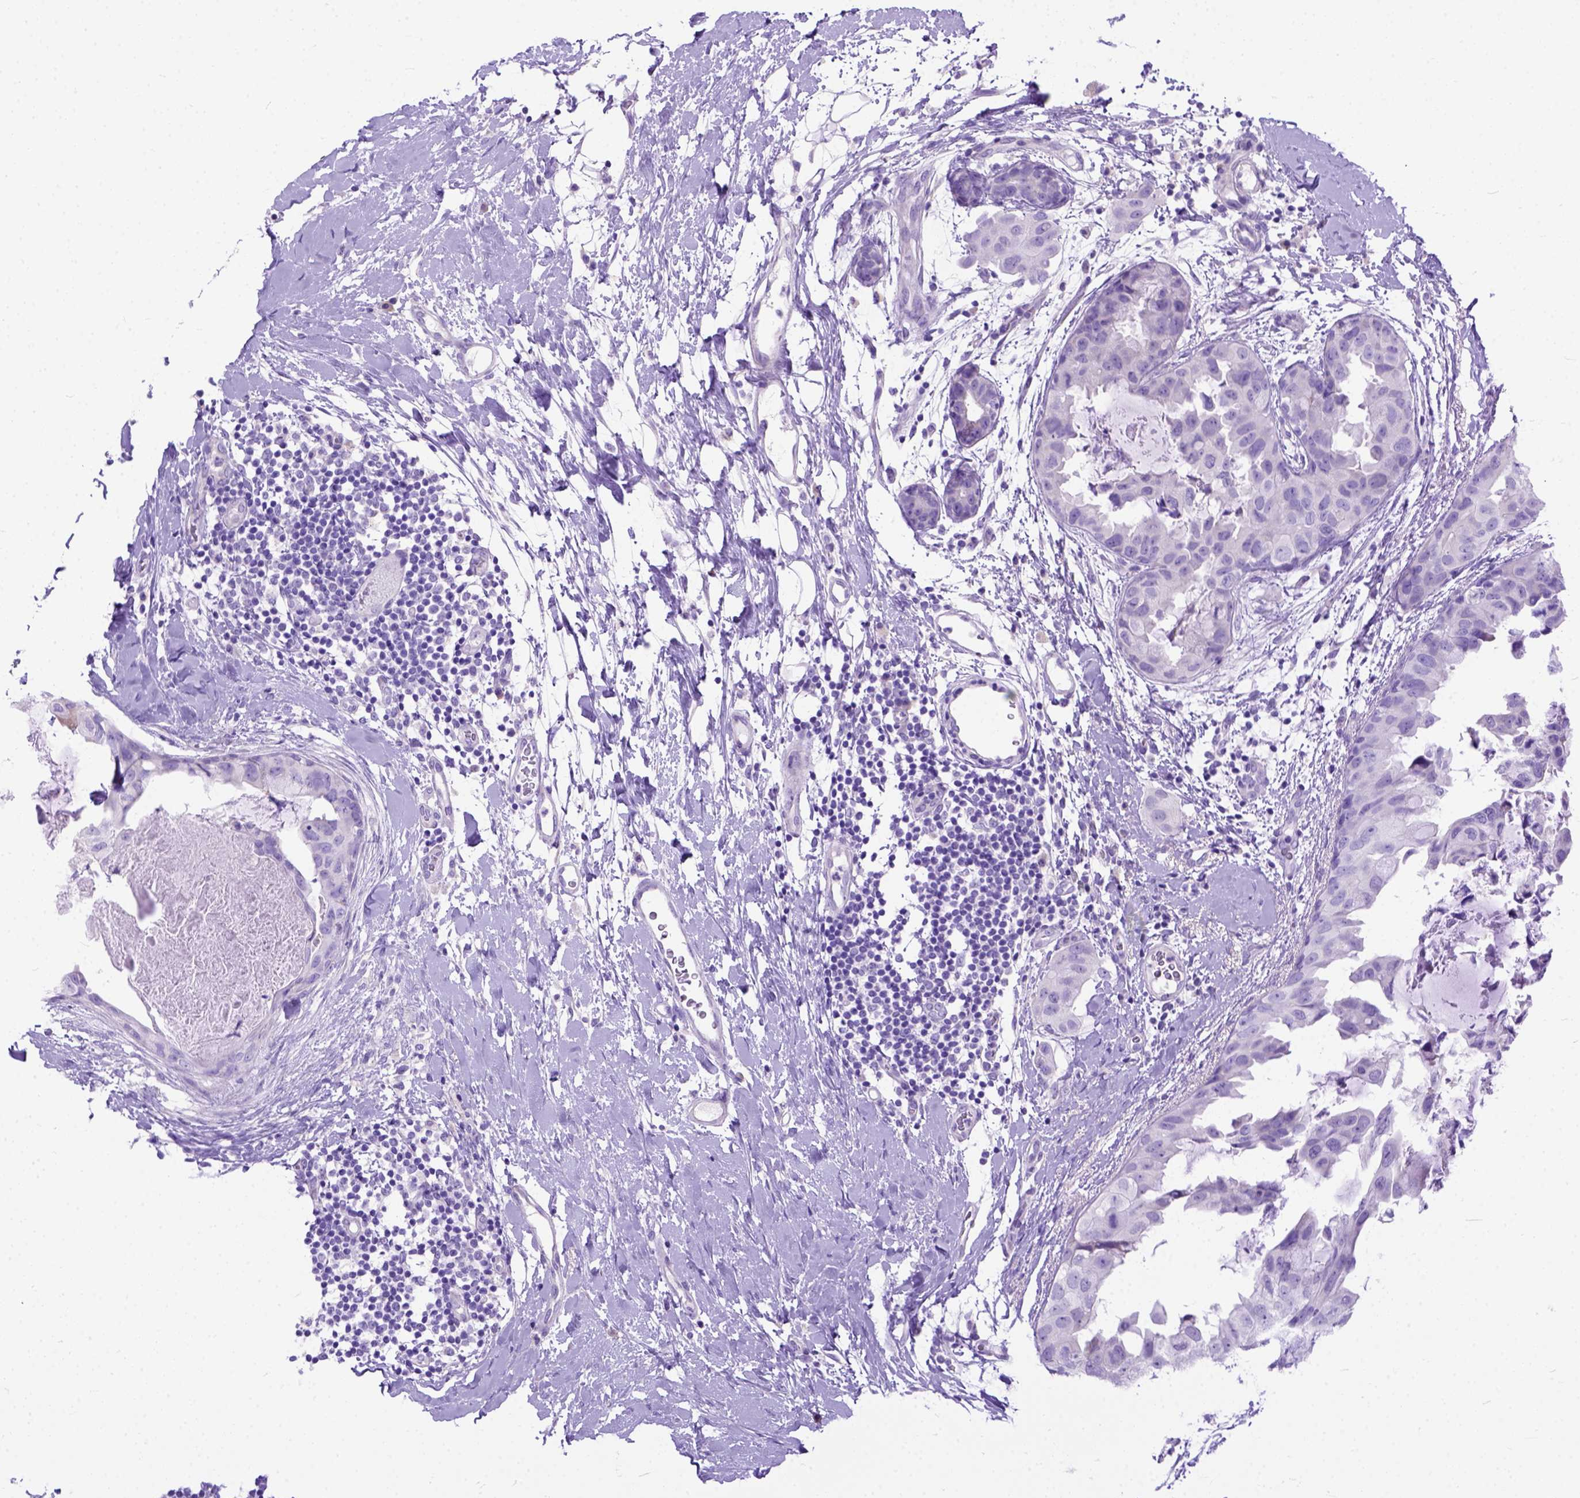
{"staining": {"intensity": "negative", "quantity": "none", "location": "none"}, "tissue": "breast cancer", "cell_type": "Tumor cells", "image_type": "cancer", "snomed": [{"axis": "morphology", "description": "Normal tissue, NOS"}, {"axis": "morphology", "description": "Duct carcinoma"}, {"axis": "topography", "description": "Breast"}], "caption": "Human breast cancer stained for a protein using immunohistochemistry (IHC) demonstrates no staining in tumor cells.", "gene": "ODAD3", "patient": {"sex": "female", "age": 40}}